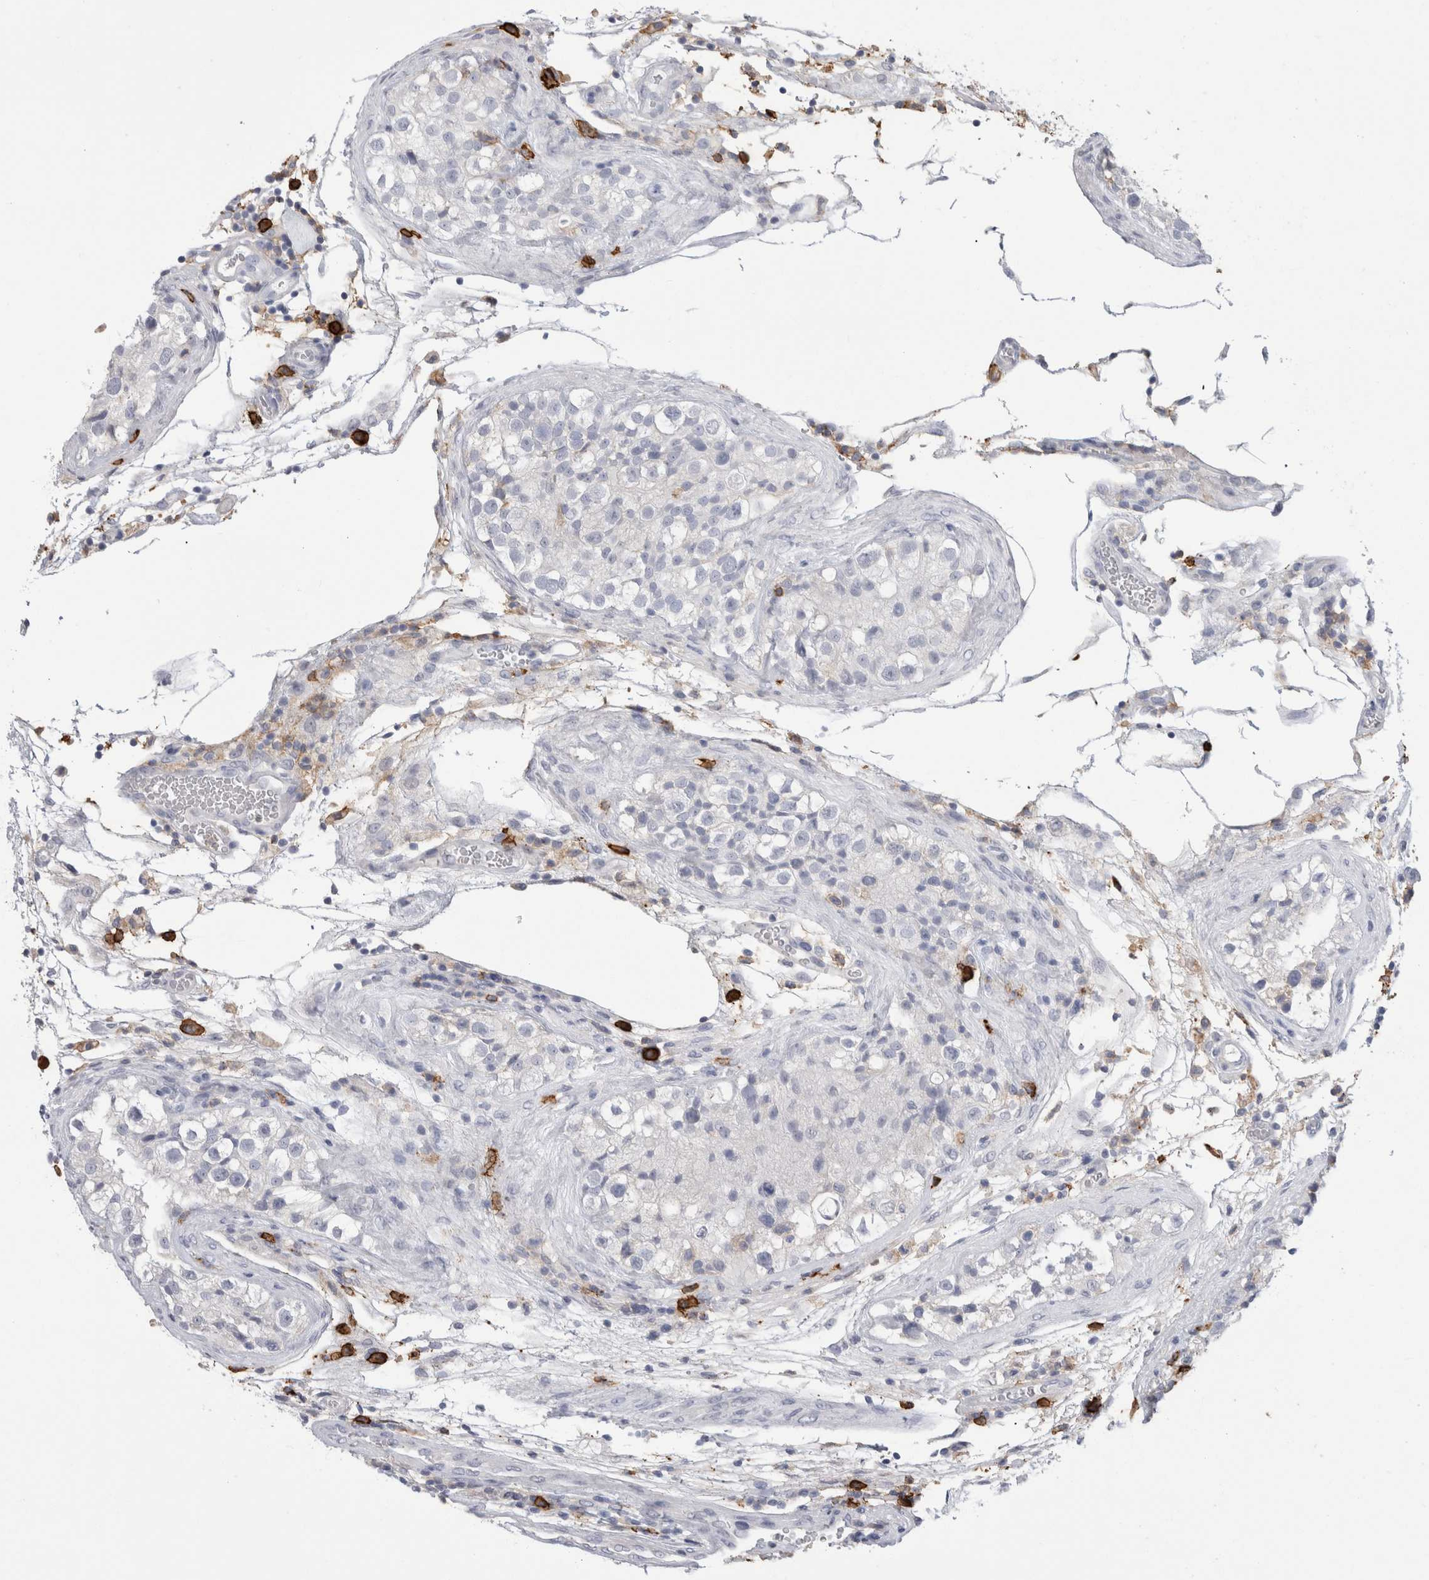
{"staining": {"intensity": "negative", "quantity": "none", "location": "none"}, "tissue": "testis cancer", "cell_type": "Tumor cells", "image_type": "cancer", "snomed": [{"axis": "morphology", "description": "Carcinoma, Embryonal, NOS"}, {"axis": "topography", "description": "Testis"}], "caption": "DAB (3,3'-diaminobenzidine) immunohistochemical staining of human testis embryonal carcinoma reveals no significant staining in tumor cells.", "gene": "CD38", "patient": {"sex": "male", "age": 36}}